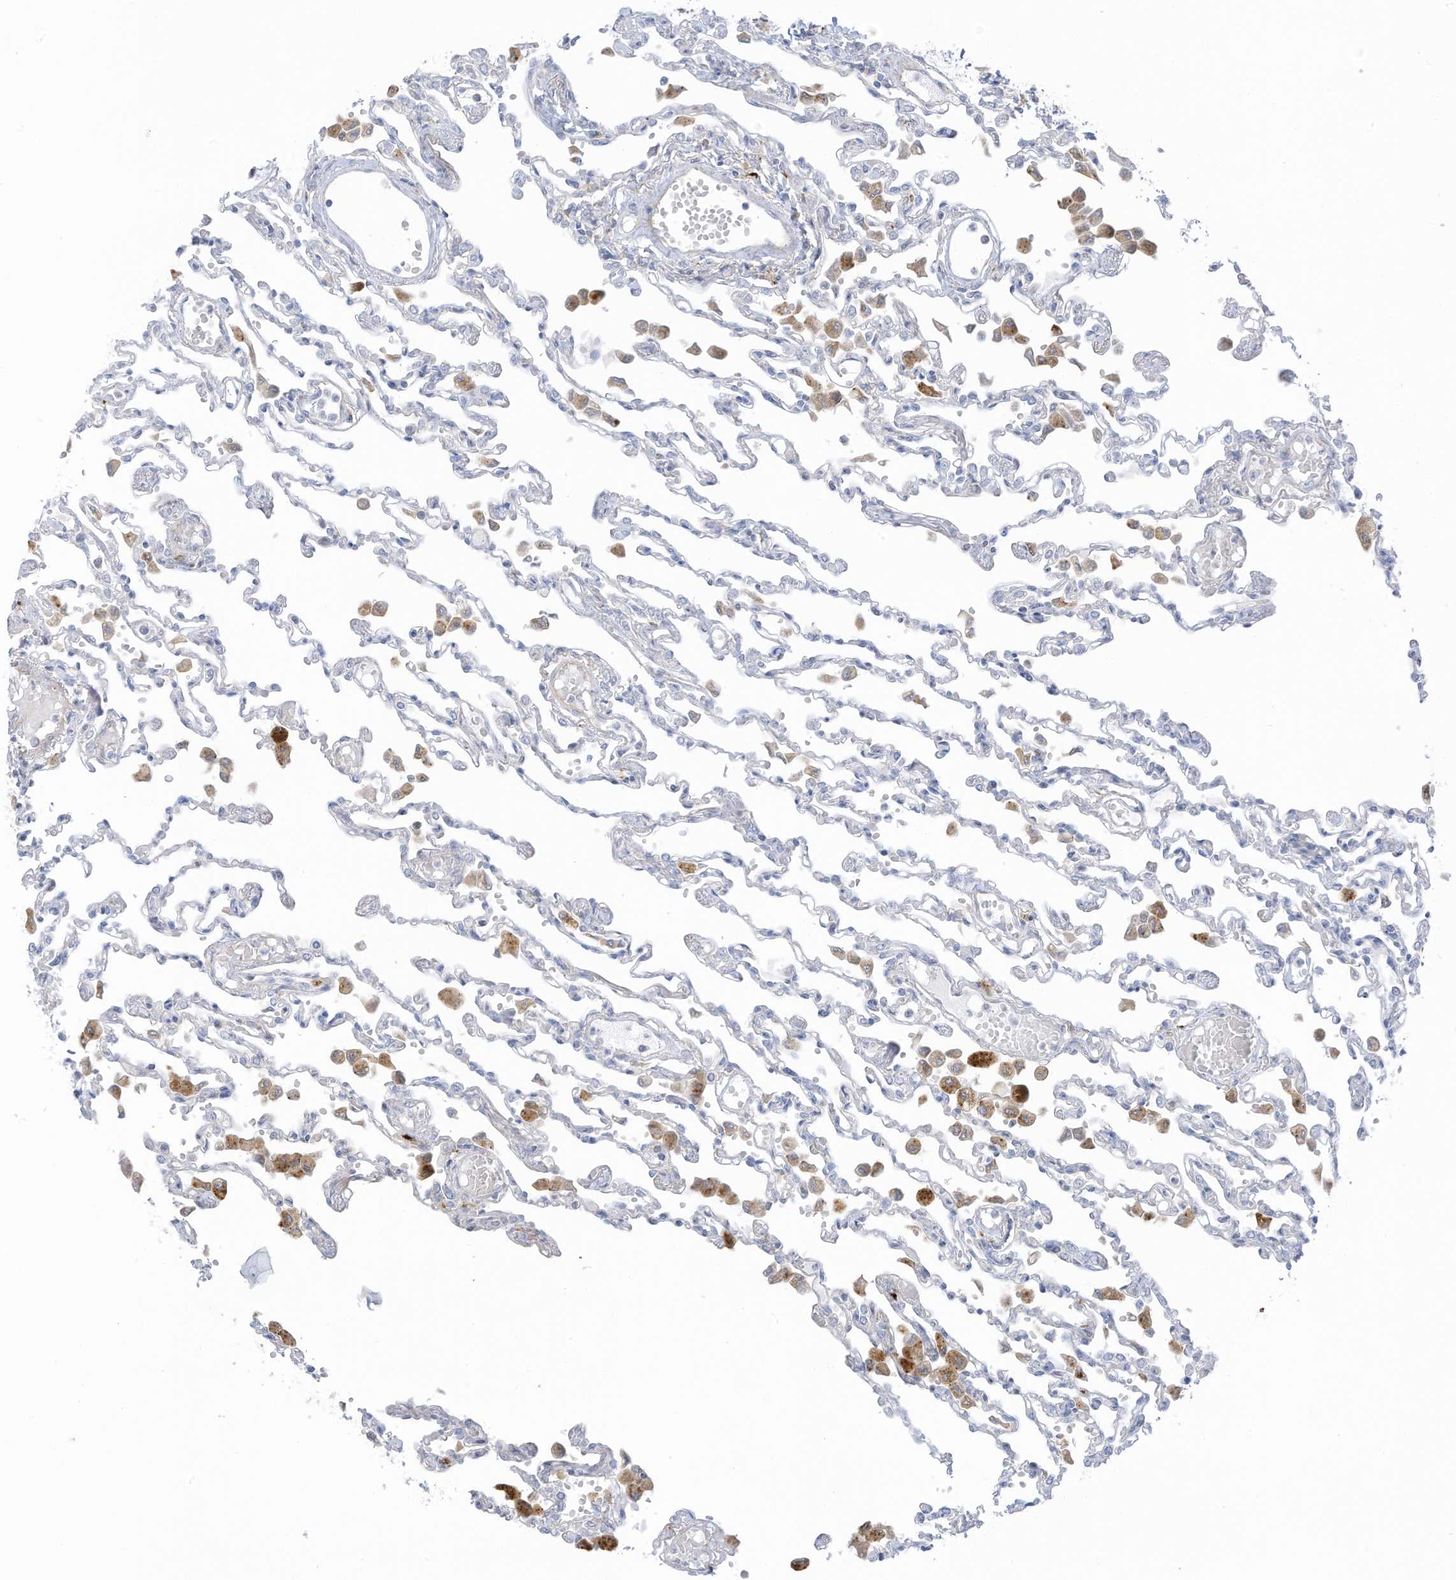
{"staining": {"intensity": "negative", "quantity": "none", "location": "none"}, "tissue": "lung", "cell_type": "Alveolar cells", "image_type": "normal", "snomed": [{"axis": "morphology", "description": "Normal tissue, NOS"}, {"axis": "topography", "description": "Bronchus"}, {"axis": "topography", "description": "Lung"}], "caption": "Immunohistochemistry (IHC) of unremarkable human lung reveals no positivity in alveolar cells.", "gene": "TAL2", "patient": {"sex": "female", "age": 49}}